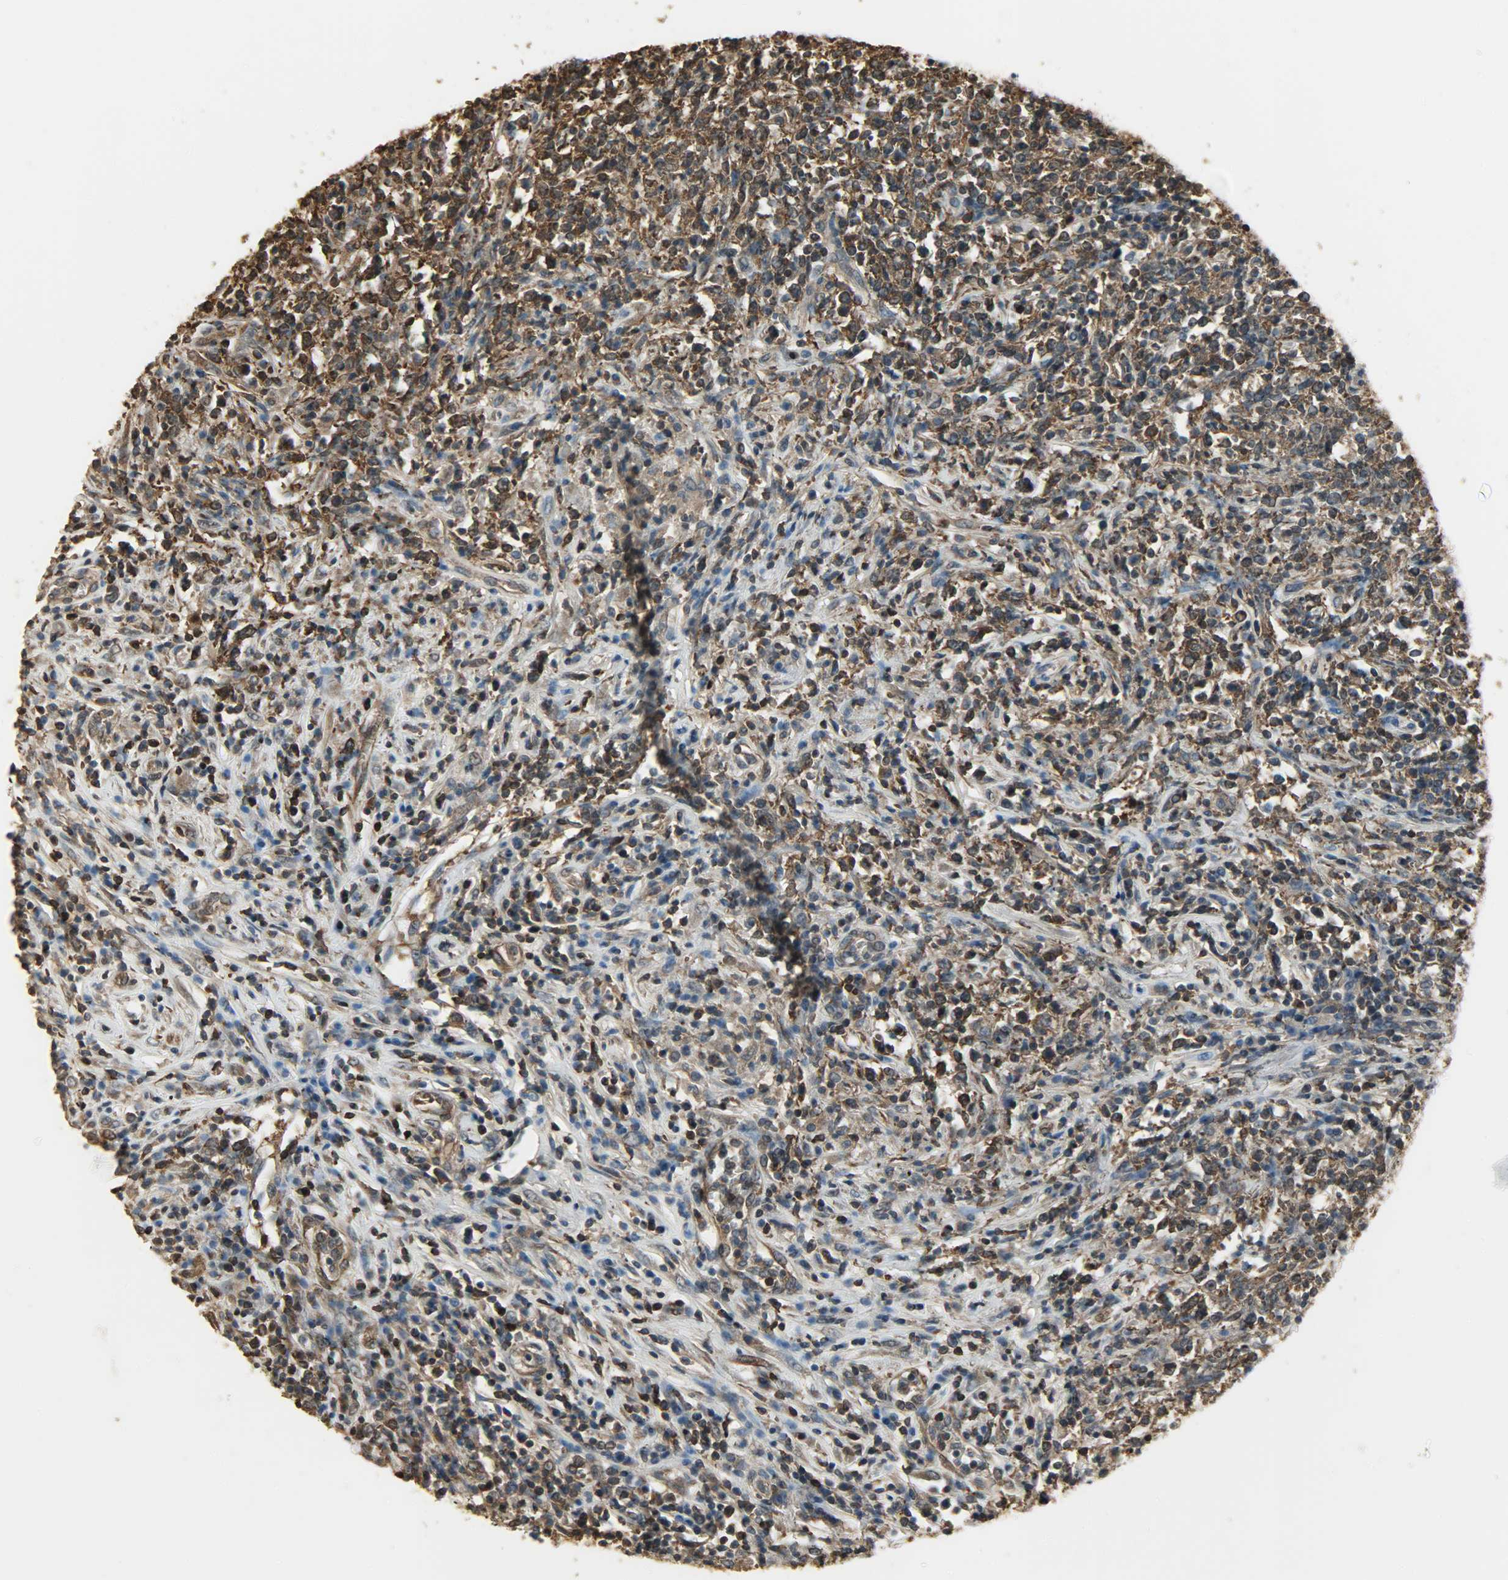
{"staining": {"intensity": "moderate", "quantity": "25%-75%", "location": "cytoplasmic/membranous,nuclear"}, "tissue": "lymphoma", "cell_type": "Tumor cells", "image_type": "cancer", "snomed": [{"axis": "morphology", "description": "Malignant lymphoma, non-Hodgkin's type, High grade"}, {"axis": "topography", "description": "Lymph node"}], "caption": "Protein expression by immunohistochemistry (IHC) demonstrates moderate cytoplasmic/membranous and nuclear staining in approximately 25%-75% of tumor cells in lymphoma.", "gene": "LDHB", "patient": {"sex": "female", "age": 84}}